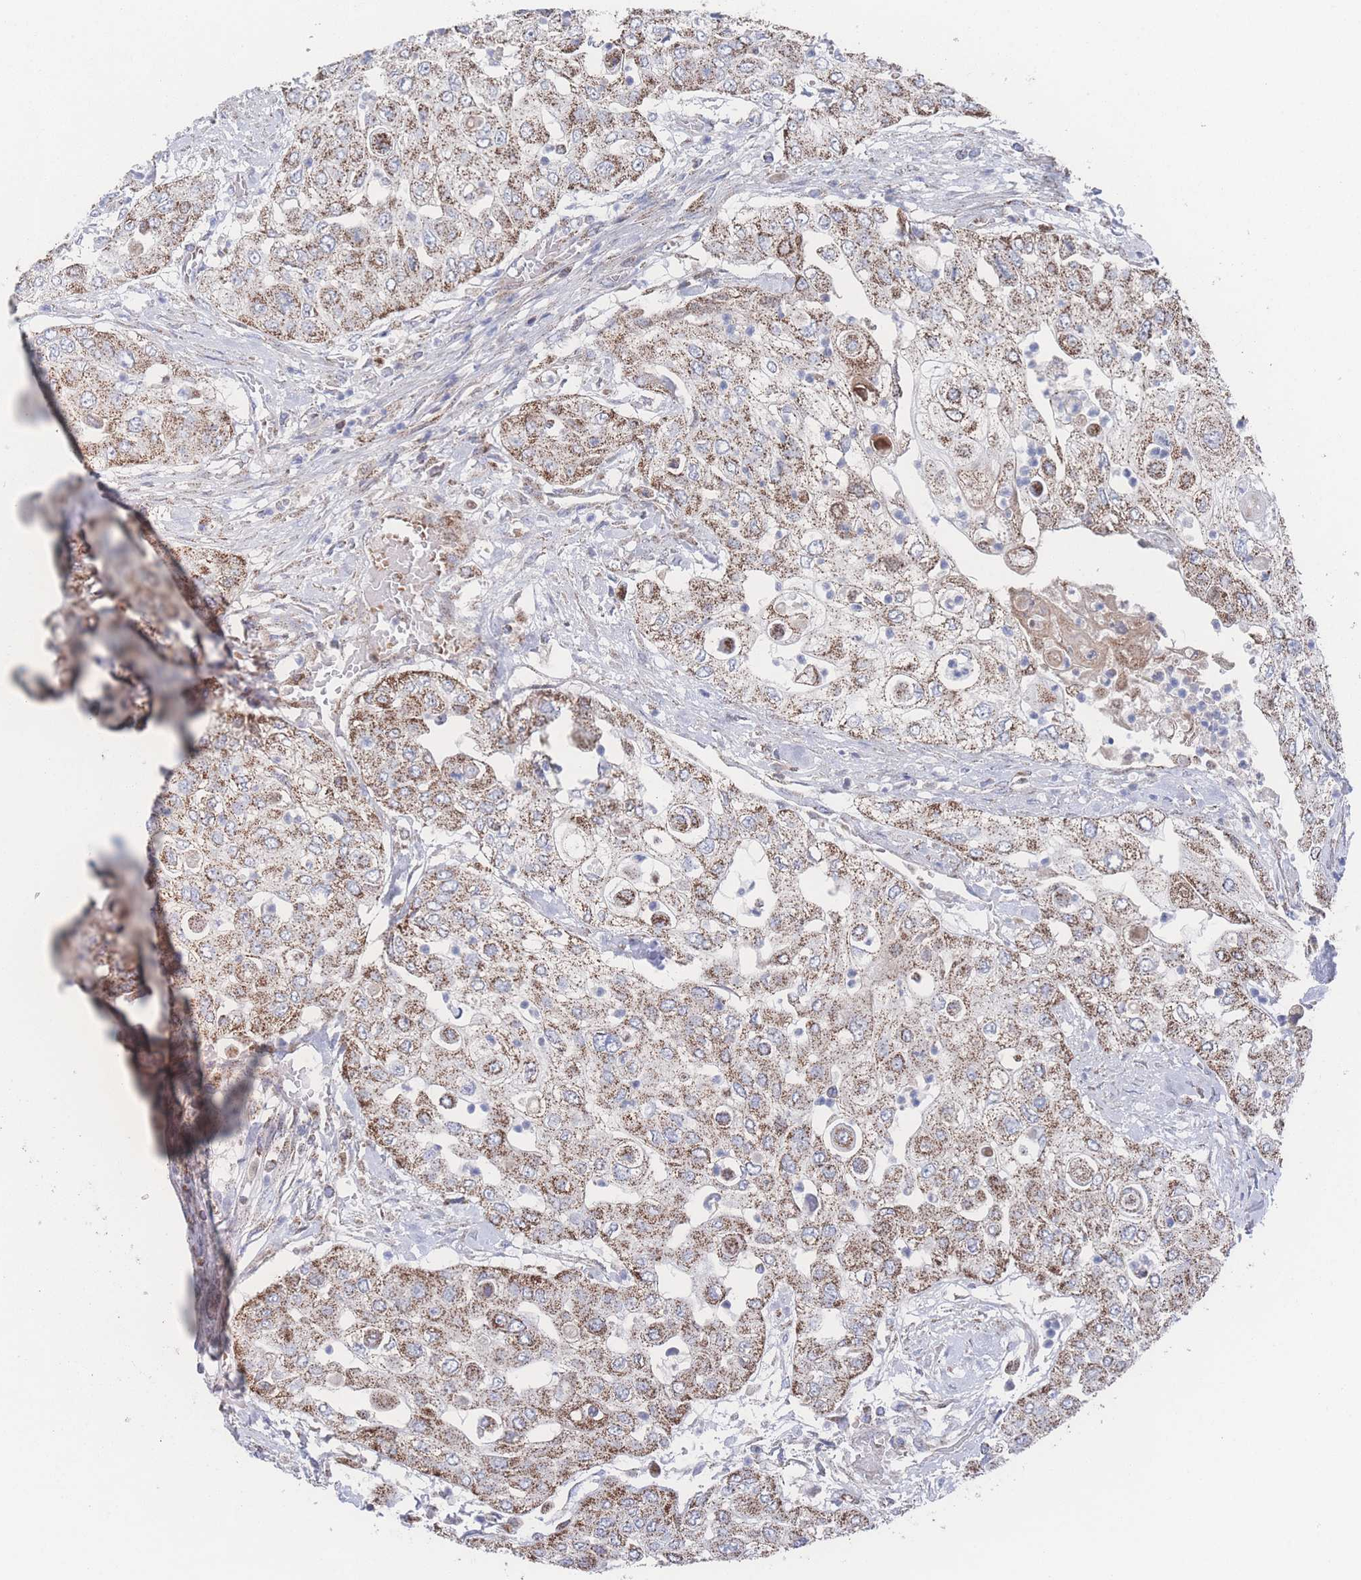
{"staining": {"intensity": "moderate", "quantity": ">75%", "location": "cytoplasmic/membranous"}, "tissue": "urothelial cancer", "cell_type": "Tumor cells", "image_type": "cancer", "snomed": [{"axis": "morphology", "description": "Urothelial carcinoma, High grade"}, {"axis": "topography", "description": "Urinary bladder"}], "caption": "A medium amount of moderate cytoplasmic/membranous expression is seen in about >75% of tumor cells in urothelial cancer tissue. (Stains: DAB in brown, nuclei in blue, Microscopy: brightfield microscopy at high magnification).", "gene": "PEX14", "patient": {"sex": "female", "age": 79}}